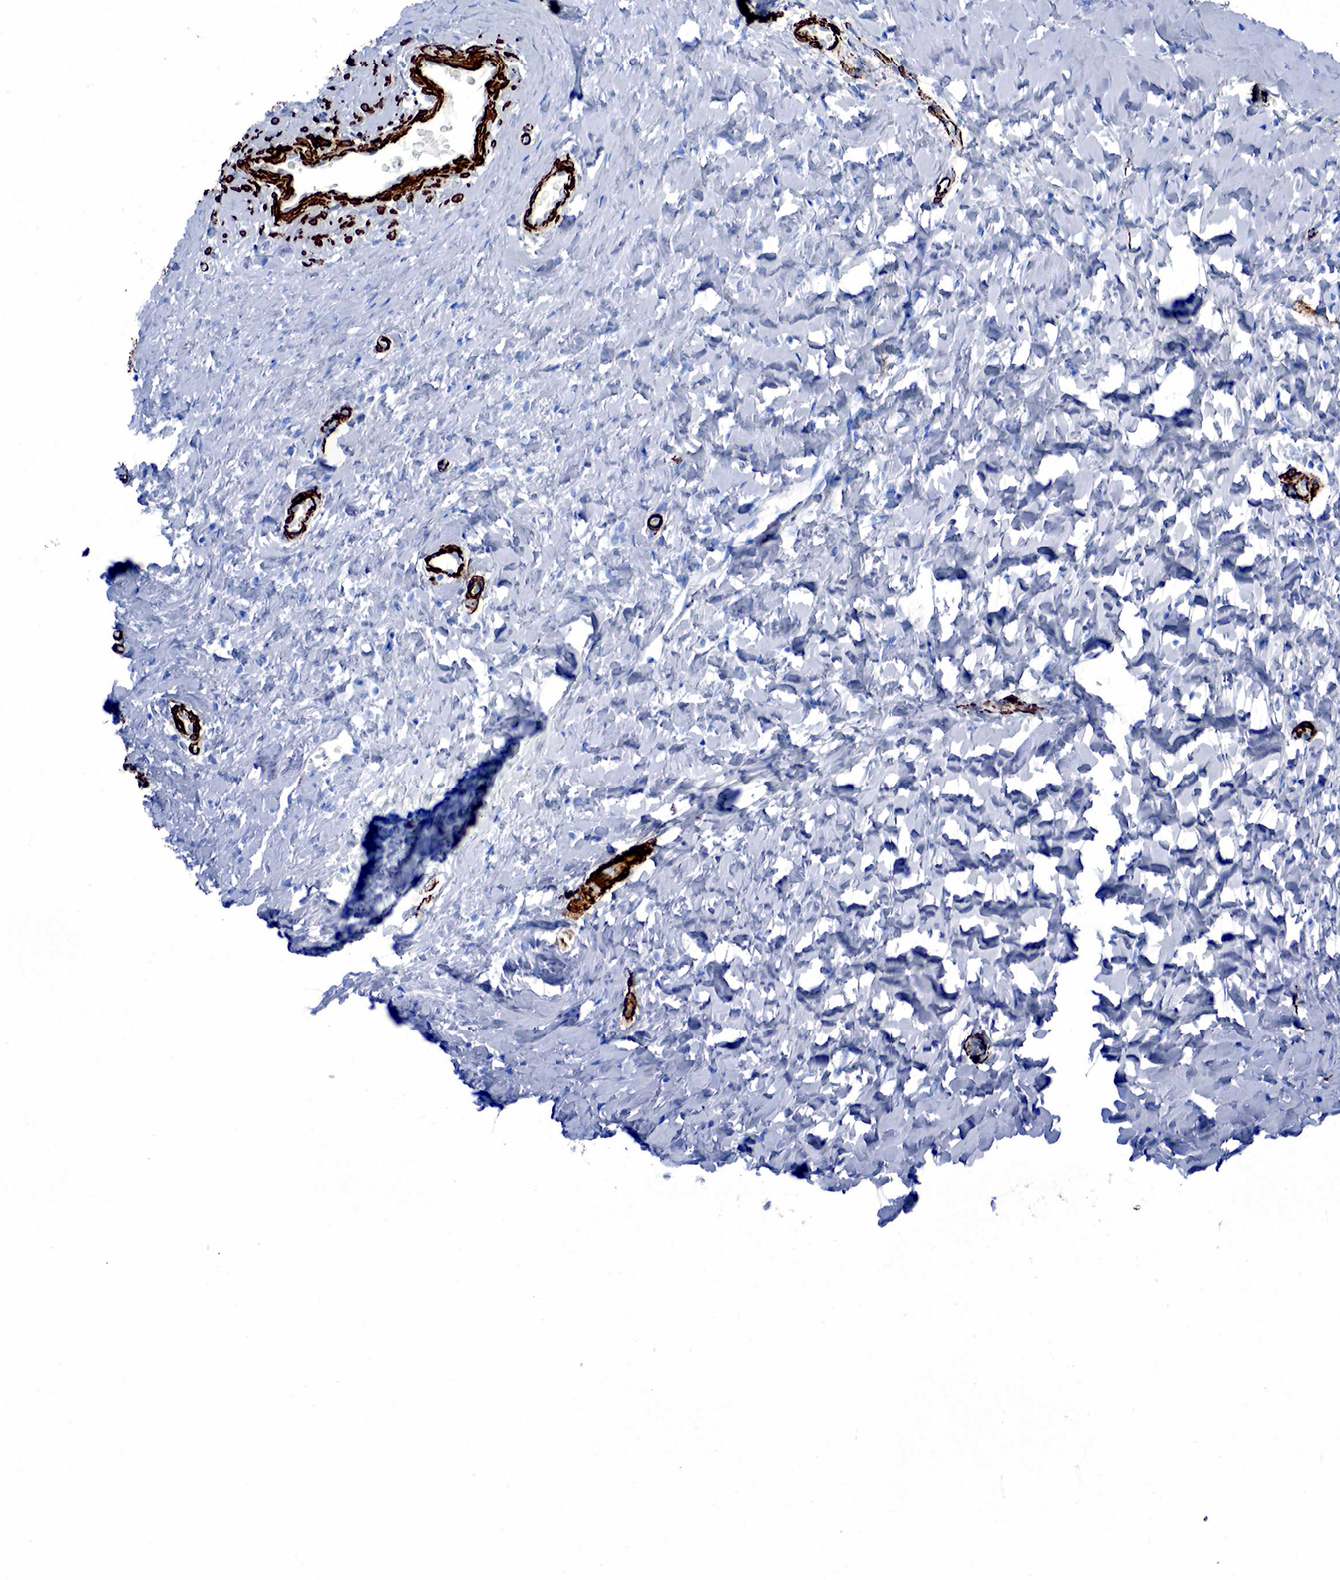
{"staining": {"intensity": "negative", "quantity": "none", "location": "none"}, "tissue": "cervix", "cell_type": "Glandular cells", "image_type": "normal", "snomed": [{"axis": "morphology", "description": "Normal tissue, NOS"}, {"axis": "topography", "description": "Cervix"}], "caption": "An immunohistochemistry histopathology image of normal cervix is shown. There is no staining in glandular cells of cervix.", "gene": "ACTA2", "patient": {"sex": "female", "age": 53}}